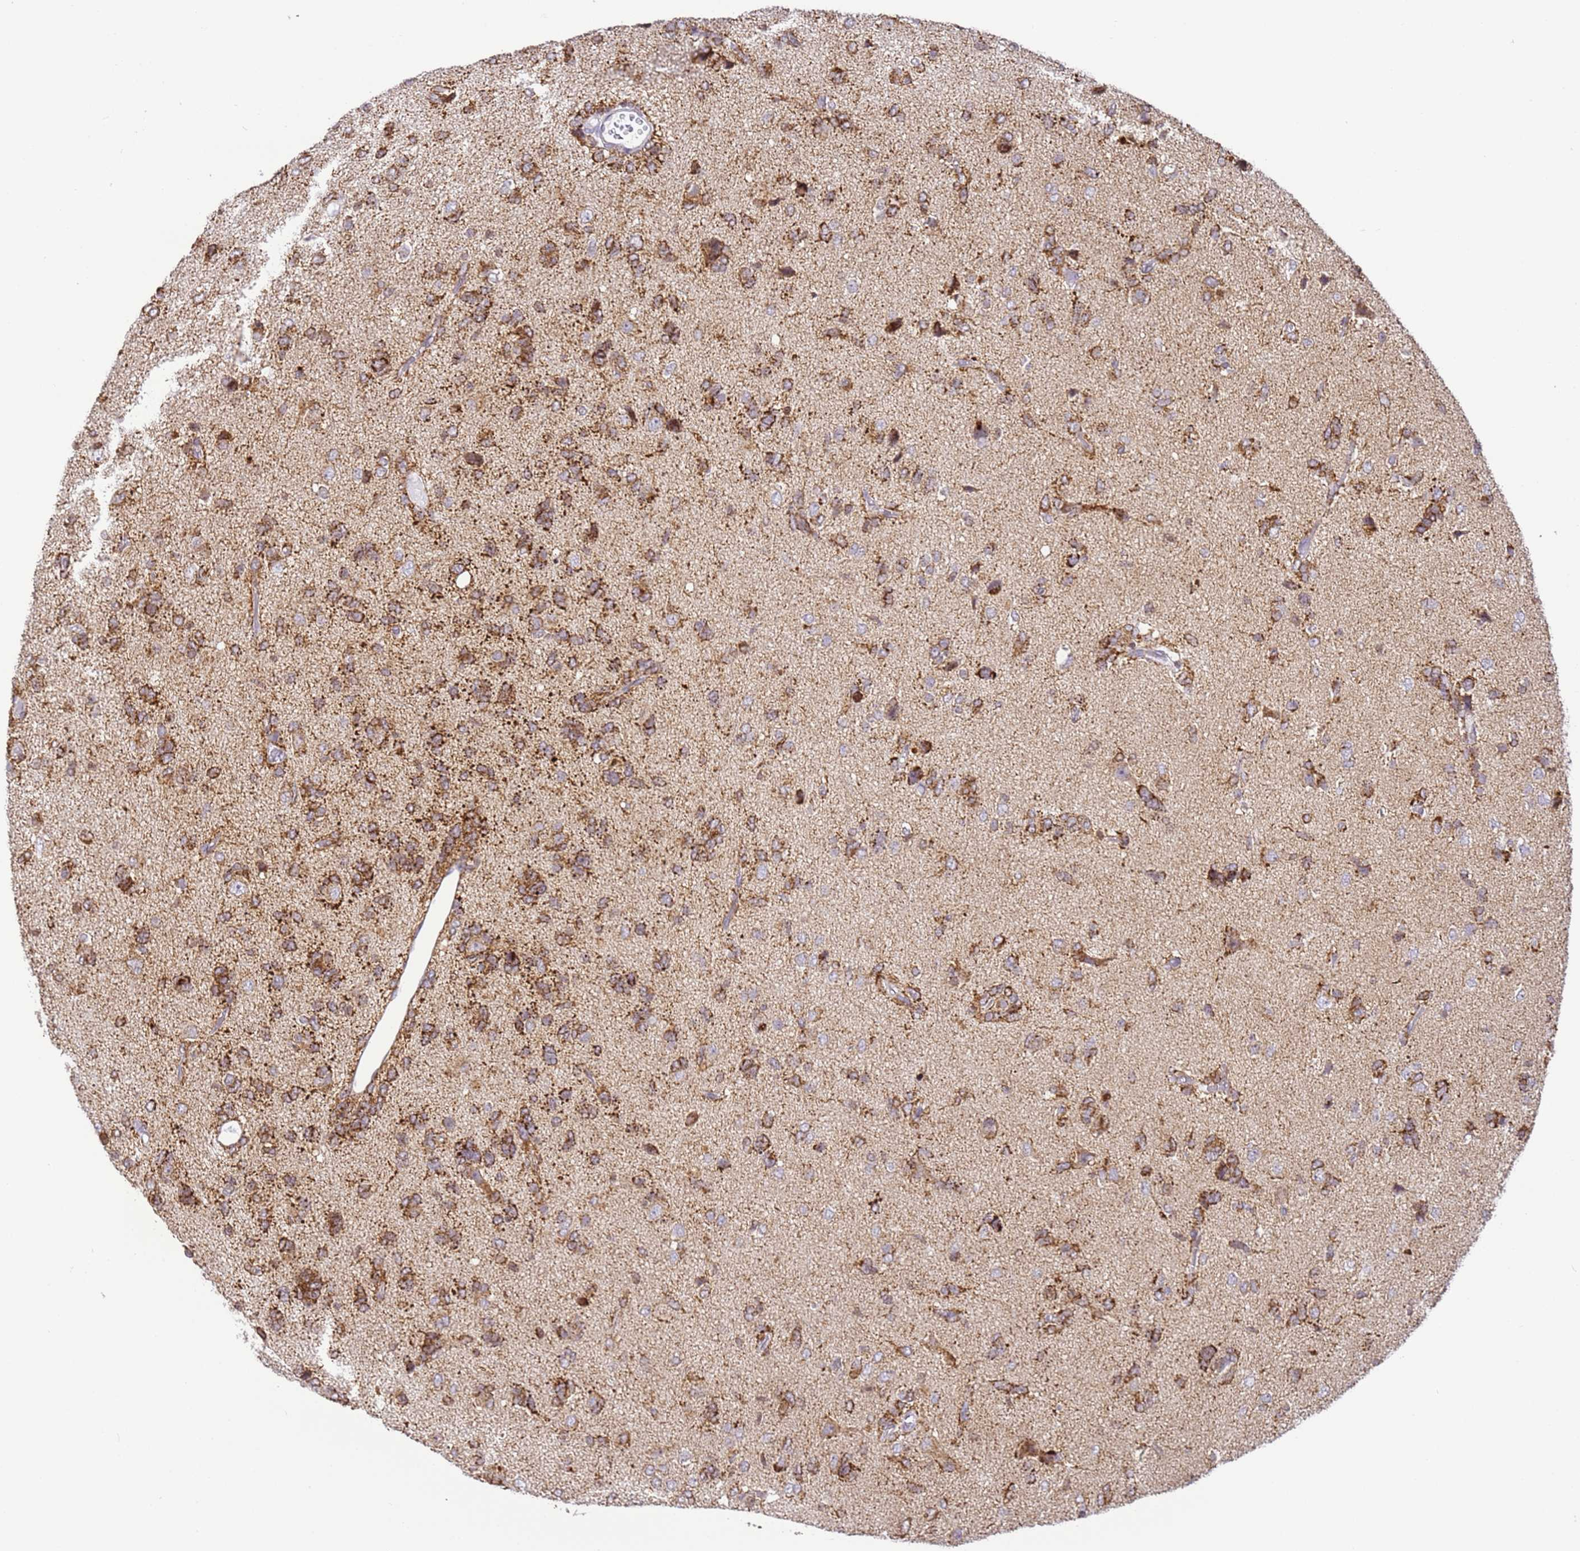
{"staining": {"intensity": "strong", "quantity": ">75%", "location": "cytoplasmic/membranous"}, "tissue": "glioma", "cell_type": "Tumor cells", "image_type": "cancer", "snomed": [{"axis": "morphology", "description": "Glioma, malignant, High grade"}, {"axis": "topography", "description": "Brain"}], "caption": "There is high levels of strong cytoplasmic/membranous positivity in tumor cells of glioma, as demonstrated by immunohistochemical staining (brown color).", "gene": "HSPE1", "patient": {"sex": "female", "age": 59}}